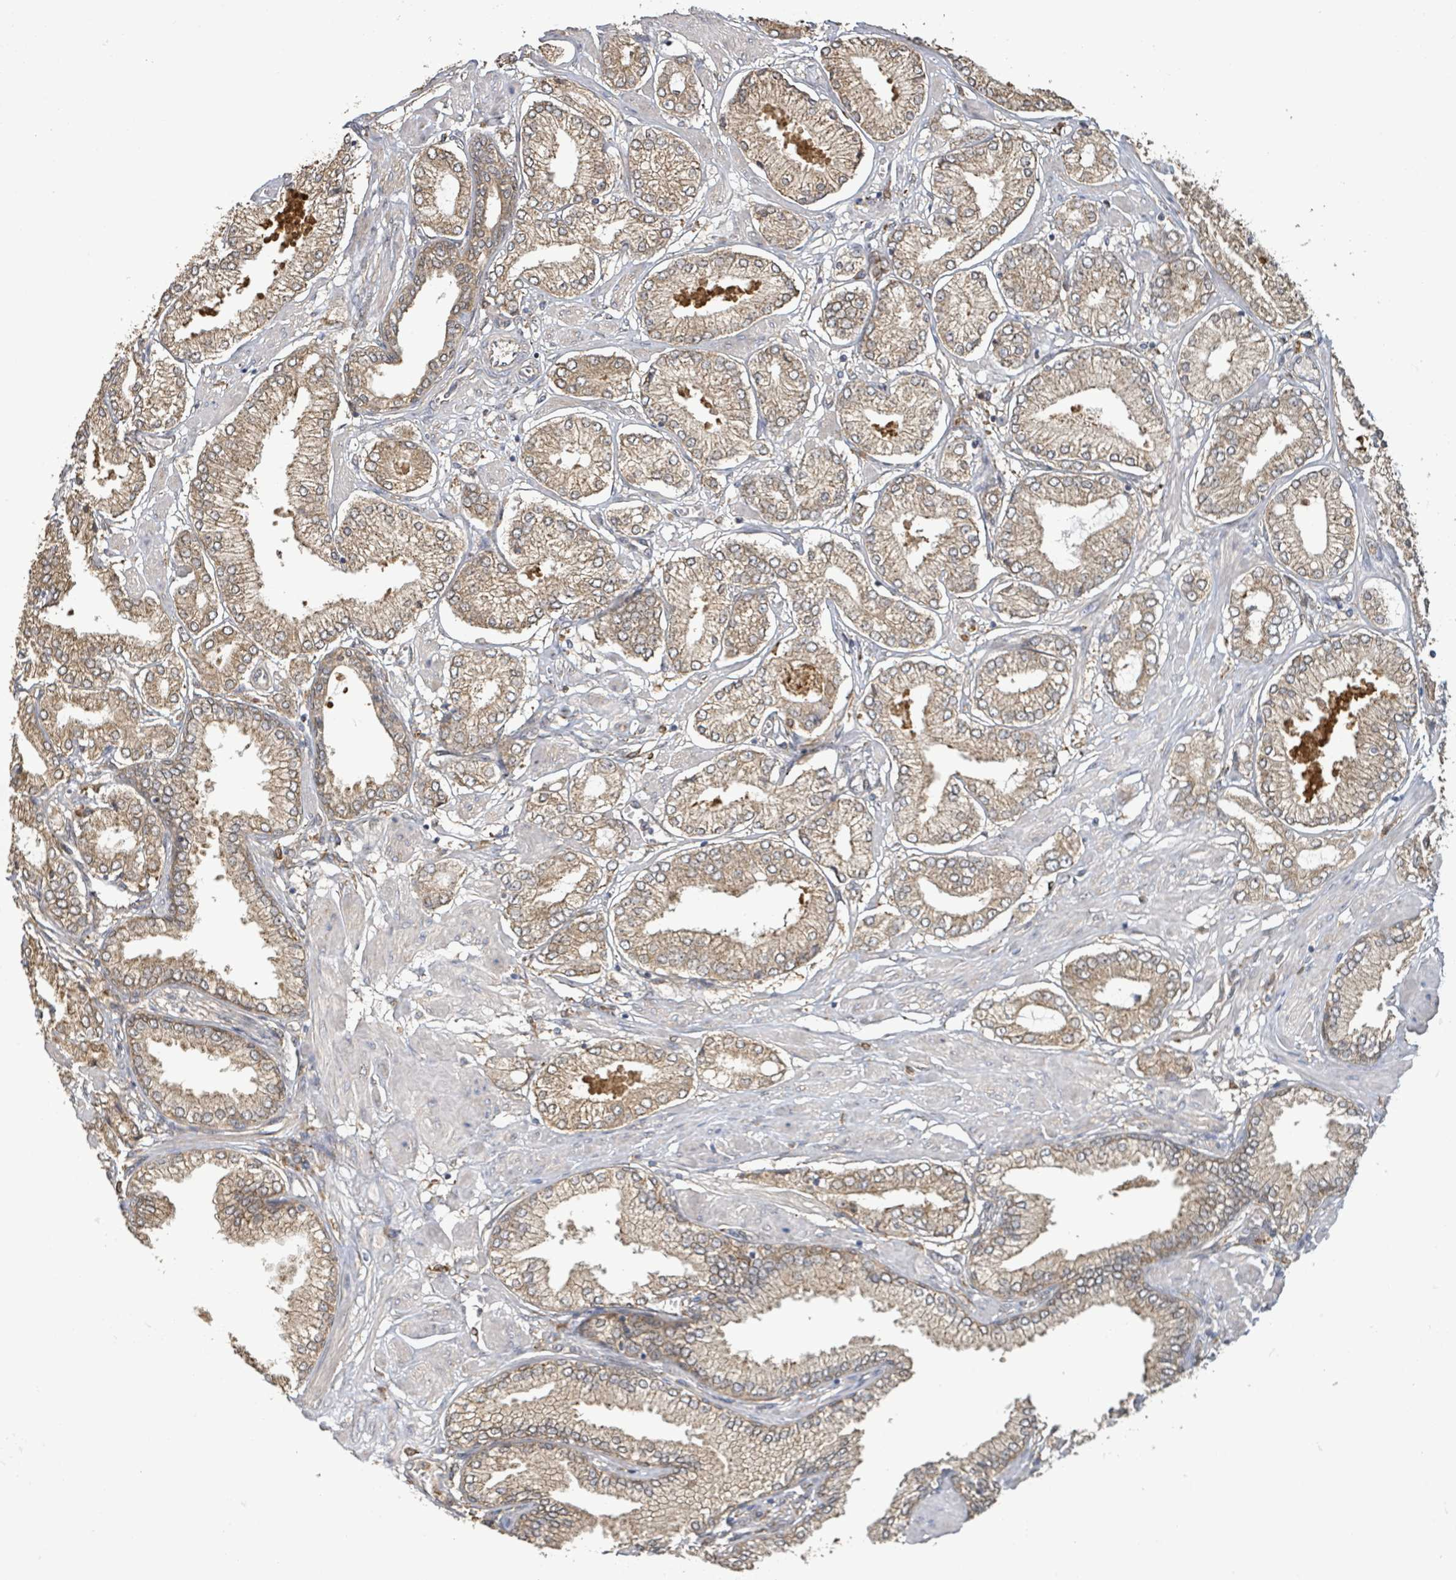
{"staining": {"intensity": "moderate", "quantity": ">75%", "location": "cytoplasmic/membranous"}, "tissue": "prostate cancer", "cell_type": "Tumor cells", "image_type": "cancer", "snomed": [{"axis": "morphology", "description": "Adenocarcinoma, High grade"}, {"axis": "topography", "description": "Prostate and seminal vesicle, NOS"}], "caption": "There is medium levels of moderate cytoplasmic/membranous expression in tumor cells of prostate cancer, as demonstrated by immunohistochemical staining (brown color).", "gene": "ARPIN", "patient": {"sex": "male", "age": 64}}